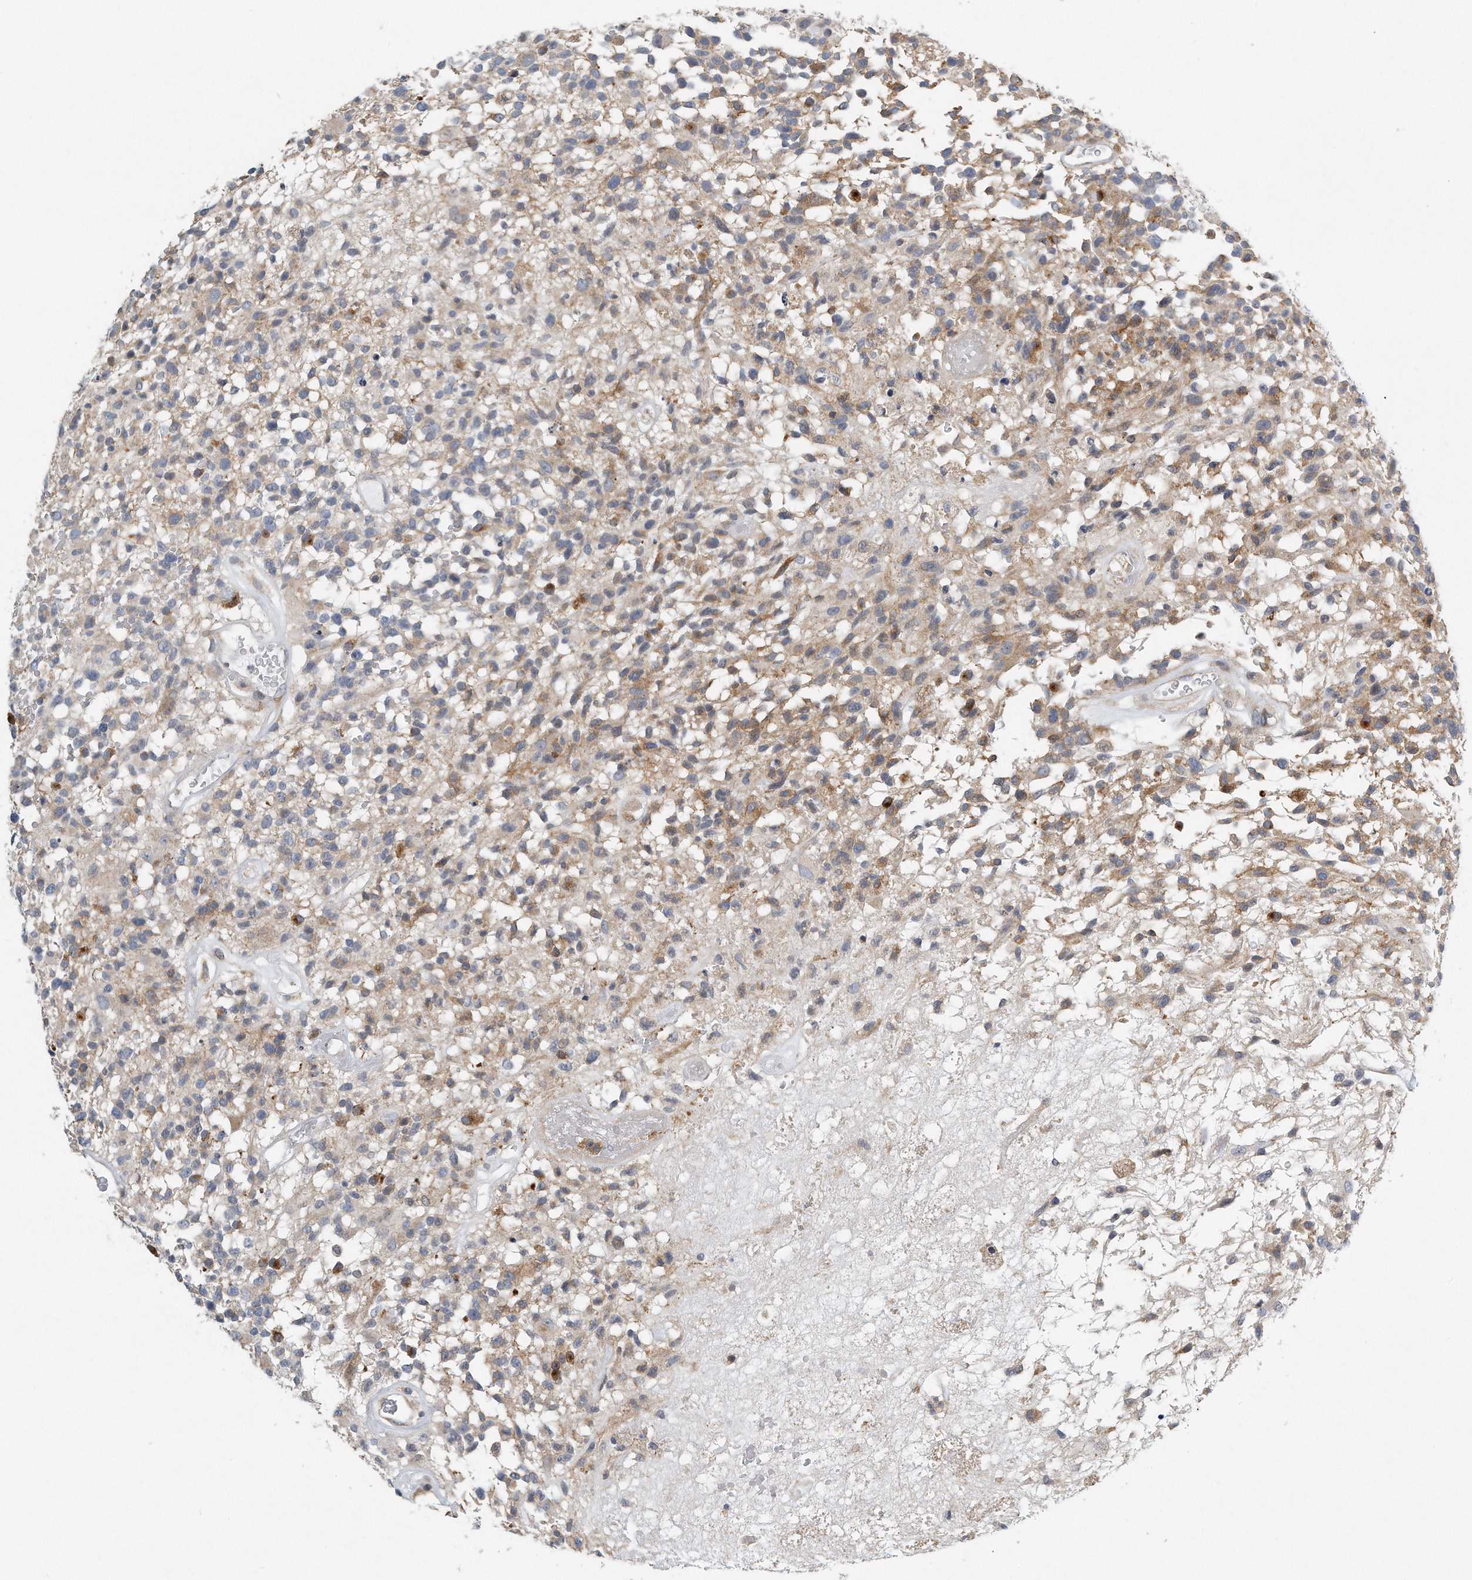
{"staining": {"intensity": "weak", "quantity": "25%-75%", "location": "cytoplasmic/membranous"}, "tissue": "glioma", "cell_type": "Tumor cells", "image_type": "cancer", "snomed": [{"axis": "morphology", "description": "Glioma, malignant, High grade"}, {"axis": "morphology", "description": "Glioblastoma, NOS"}, {"axis": "topography", "description": "Brain"}], "caption": "IHC histopathology image of neoplastic tissue: glioma stained using immunohistochemistry shows low levels of weak protein expression localized specifically in the cytoplasmic/membranous of tumor cells, appearing as a cytoplasmic/membranous brown color.", "gene": "VLDLR", "patient": {"sex": "male", "age": 60}}